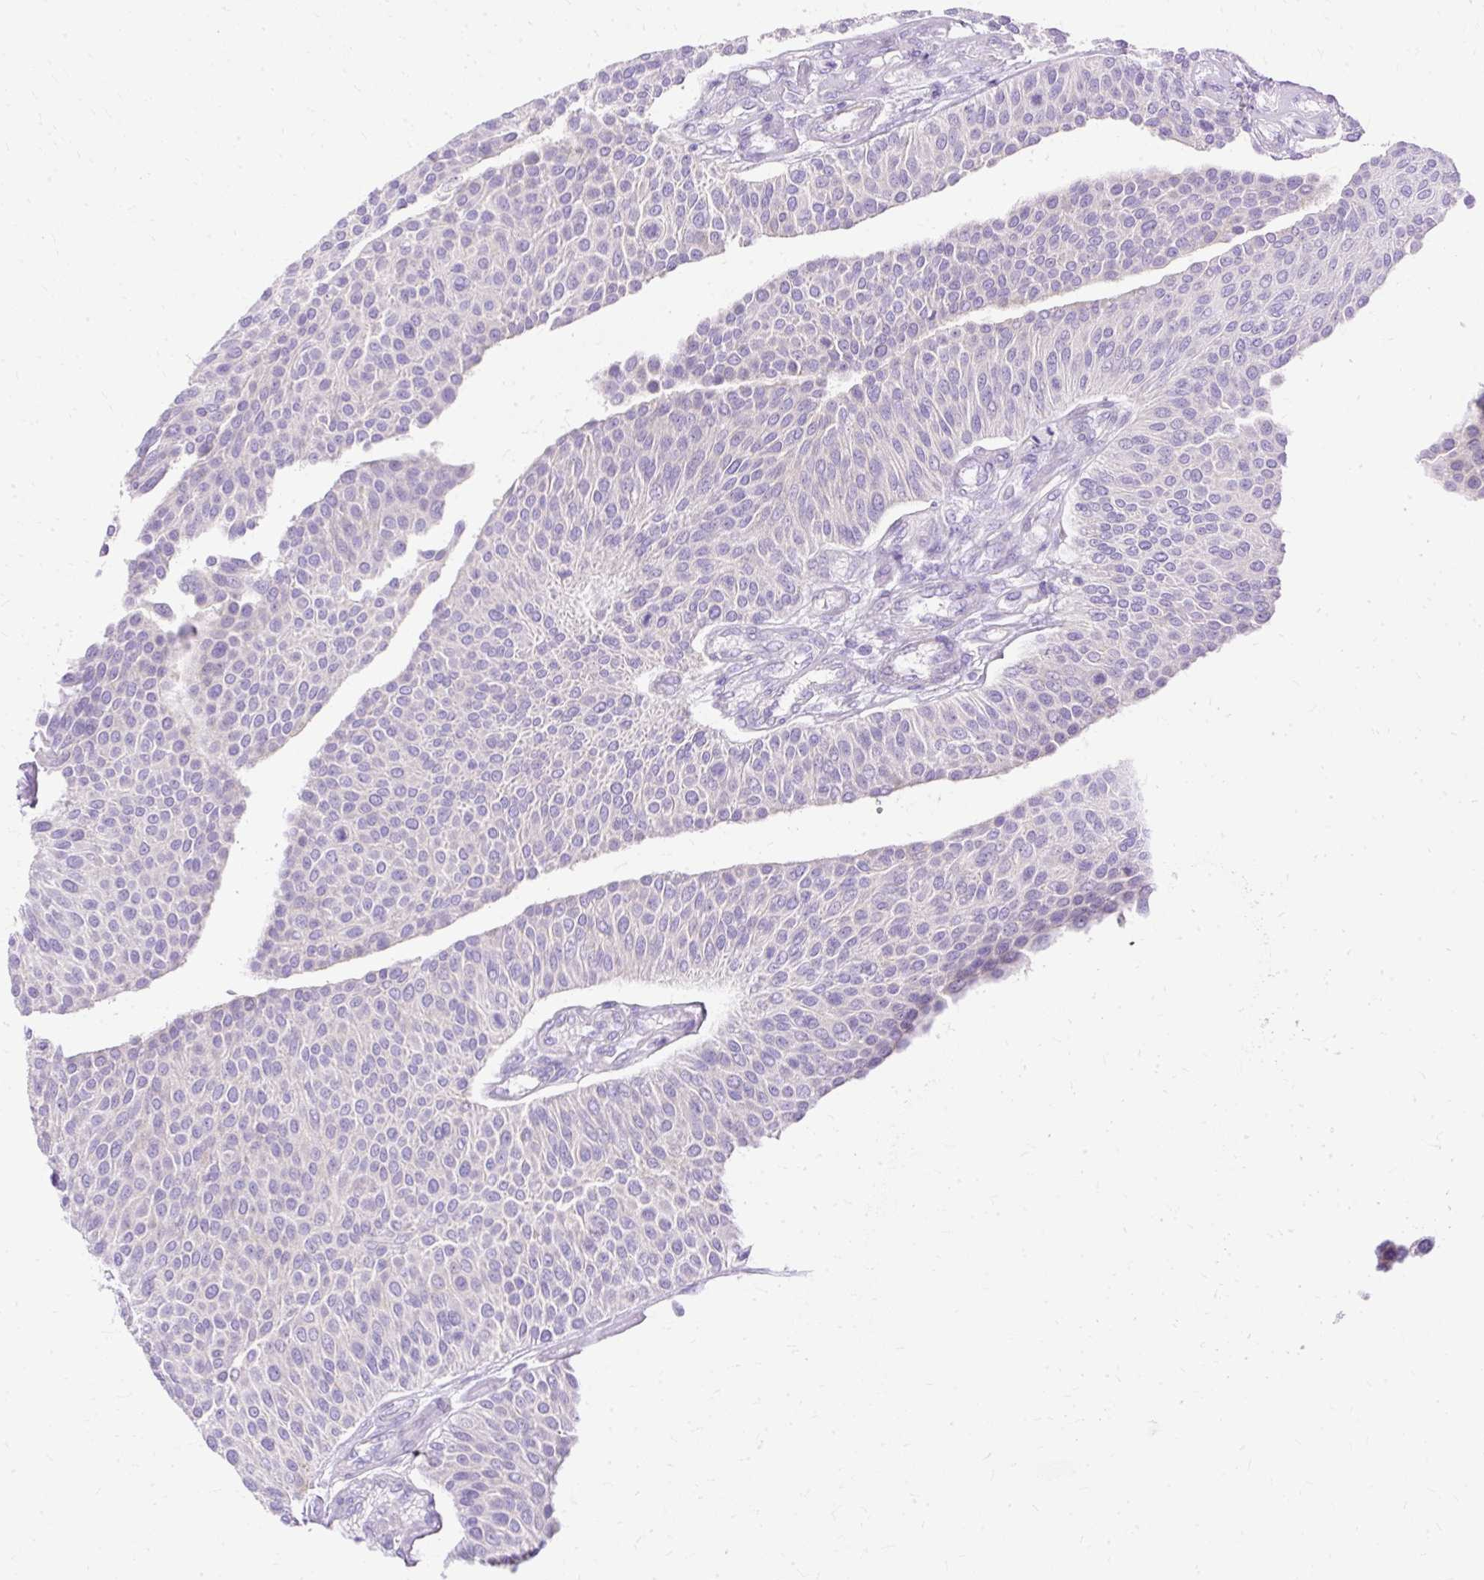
{"staining": {"intensity": "negative", "quantity": "none", "location": "none"}, "tissue": "urothelial cancer", "cell_type": "Tumor cells", "image_type": "cancer", "snomed": [{"axis": "morphology", "description": "Urothelial carcinoma, NOS"}, {"axis": "topography", "description": "Urinary bladder"}], "caption": "Transitional cell carcinoma was stained to show a protein in brown. There is no significant staining in tumor cells.", "gene": "MYO6", "patient": {"sex": "male", "age": 55}}